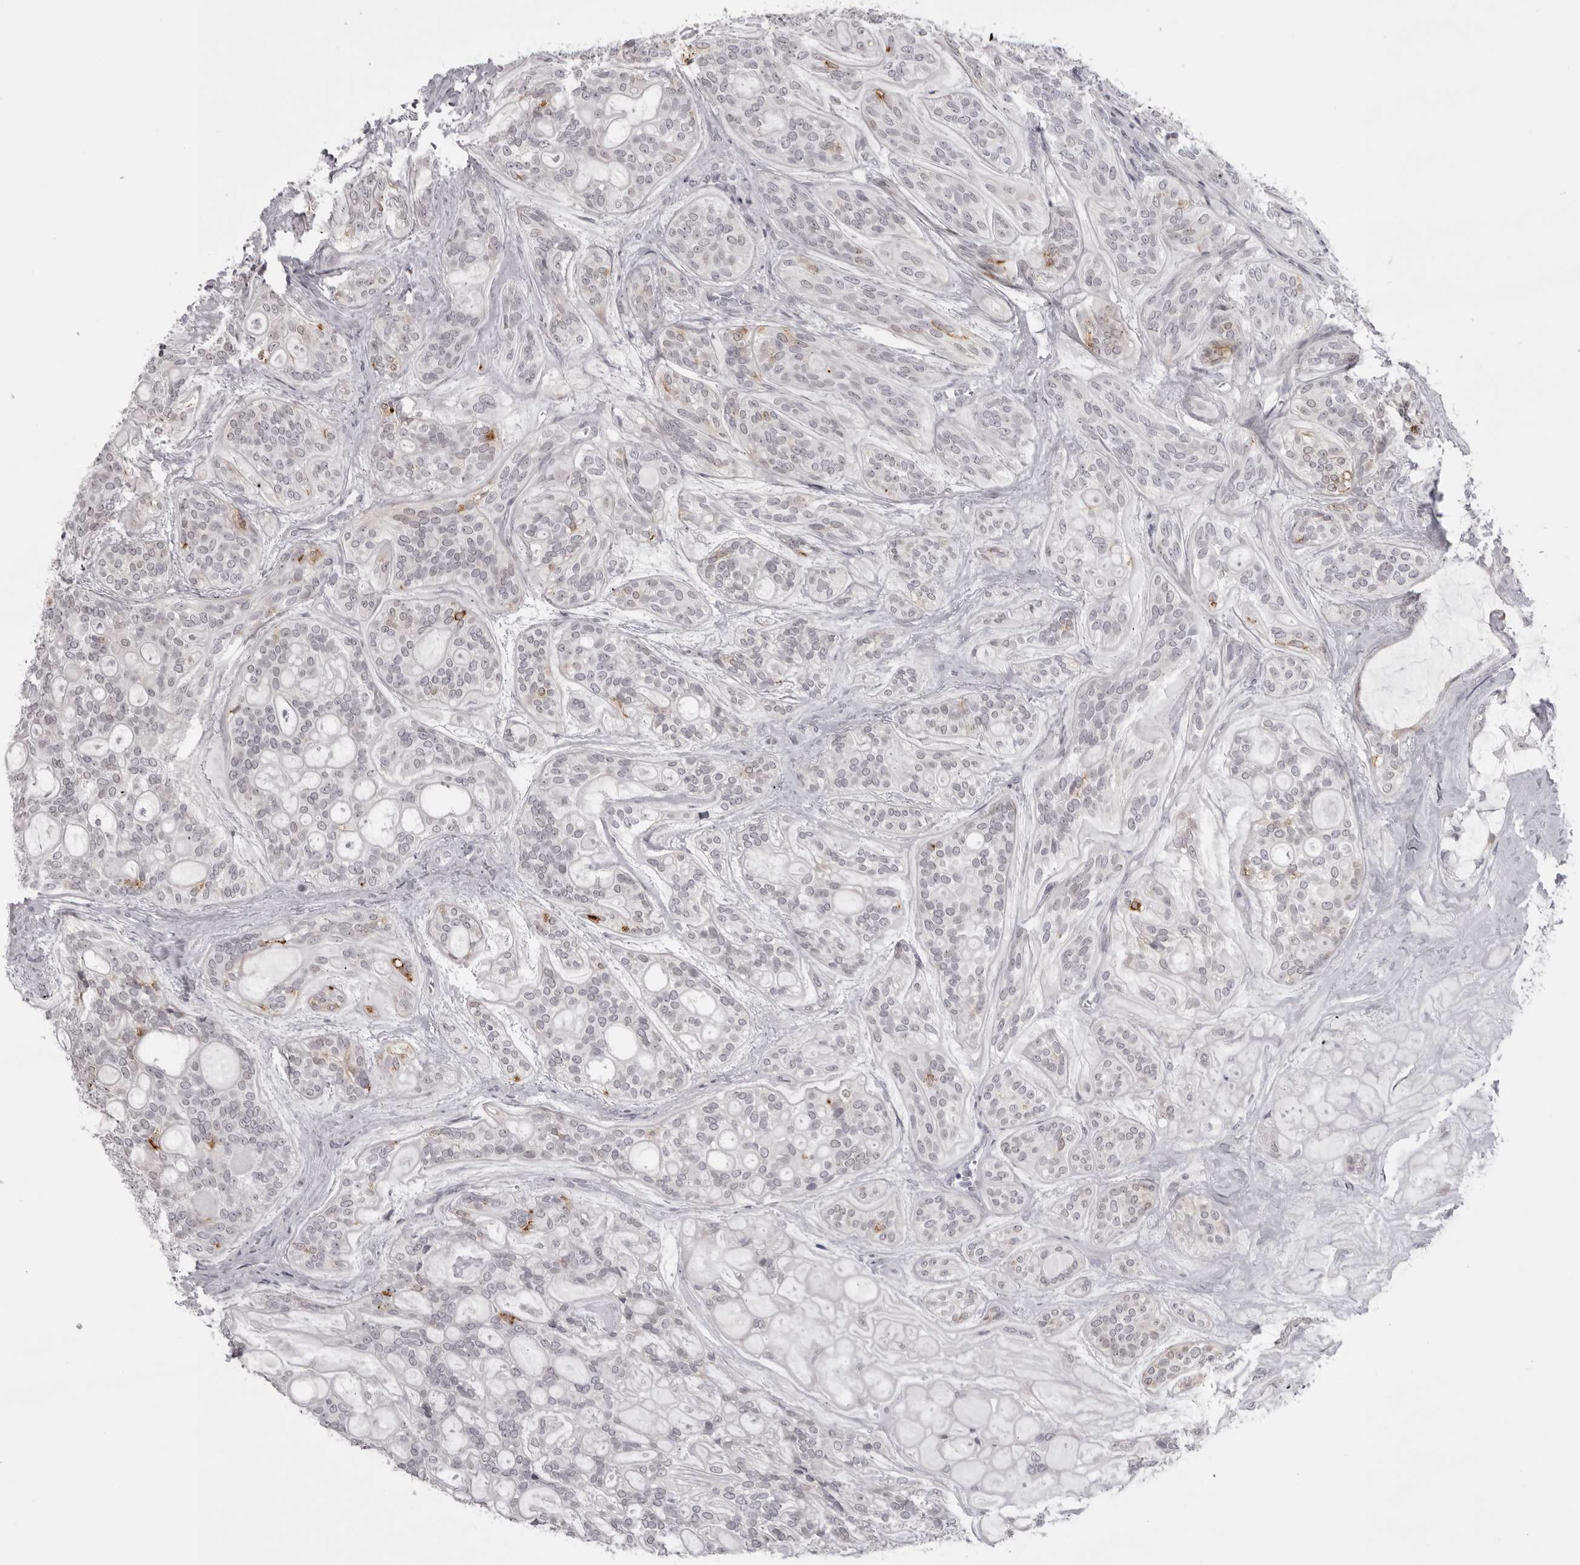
{"staining": {"intensity": "moderate", "quantity": "<25%", "location": "cytoplasmic/membranous"}, "tissue": "head and neck cancer", "cell_type": "Tumor cells", "image_type": "cancer", "snomed": [{"axis": "morphology", "description": "Adenocarcinoma, NOS"}, {"axis": "topography", "description": "Head-Neck"}], "caption": "There is low levels of moderate cytoplasmic/membranous staining in tumor cells of adenocarcinoma (head and neck), as demonstrated by immunohistochemical staining (brown color).", "gene": "NUDT18", "patient": {"sex": "male", "age": 66}}